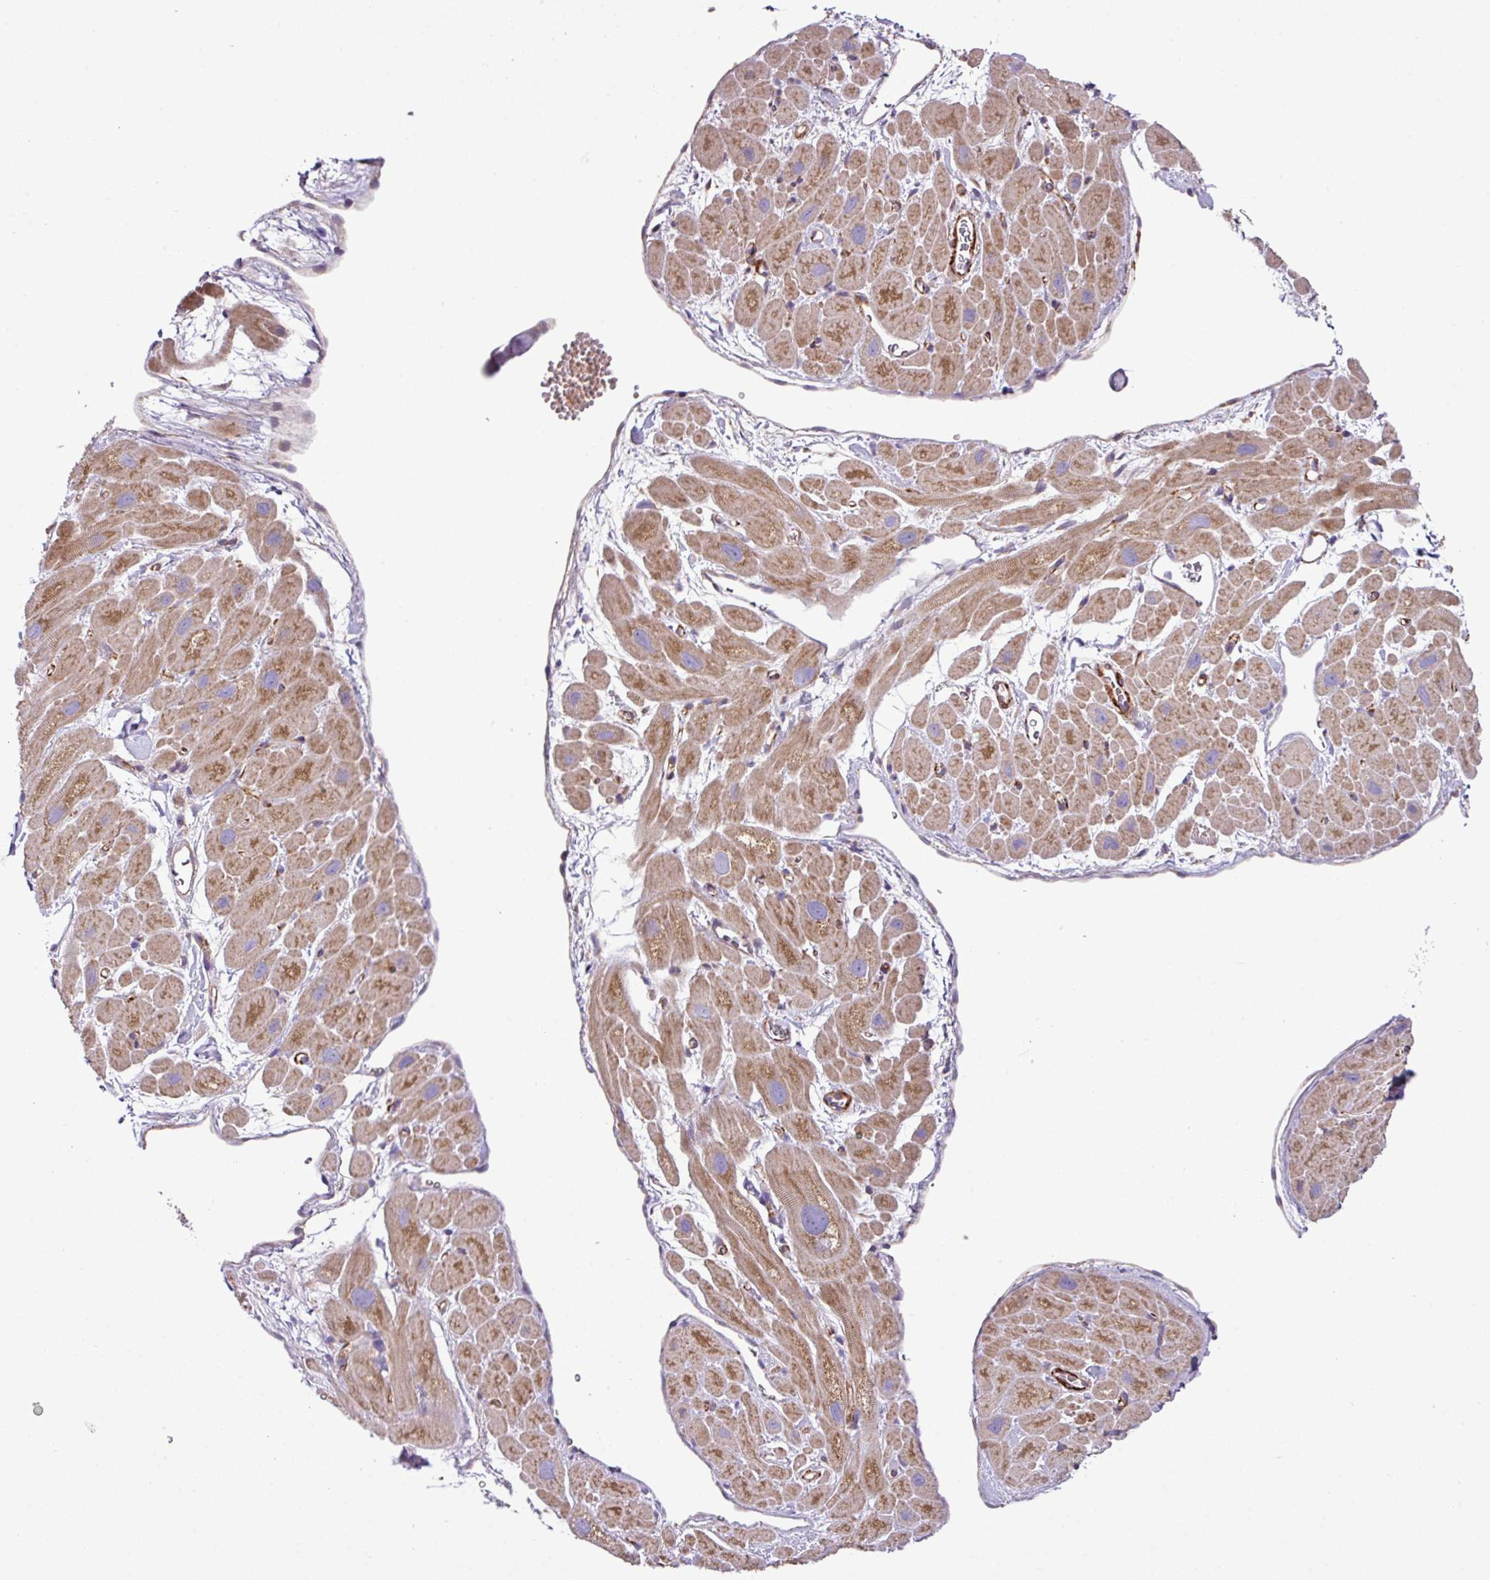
{"staining": {"intensity": "moderate", "quantity": ">75%", "location": "cytoplasmic/membranous"}, "tissue": "heart muscle", "cell_type": "Cardiomyocytes", "image_type": "normal", "snomed": [{"axis": "morphology", "description": "Normal tissue, NOS"}, {"axis": "topography", "description": "Heart"}], "caption": "A medium amount of moderate cytoplasmic/membranous positivity is present in about >75% of cardiomyocytes in normal heart muscle. Using DAB (3,3'-diaminobenzidine) (brown) and hematoxylin (blue) stains, captured at high magnification using brightfield microscopy.", "gene": "FAM47E", "patient": {"sex": "male", "age": 49}}